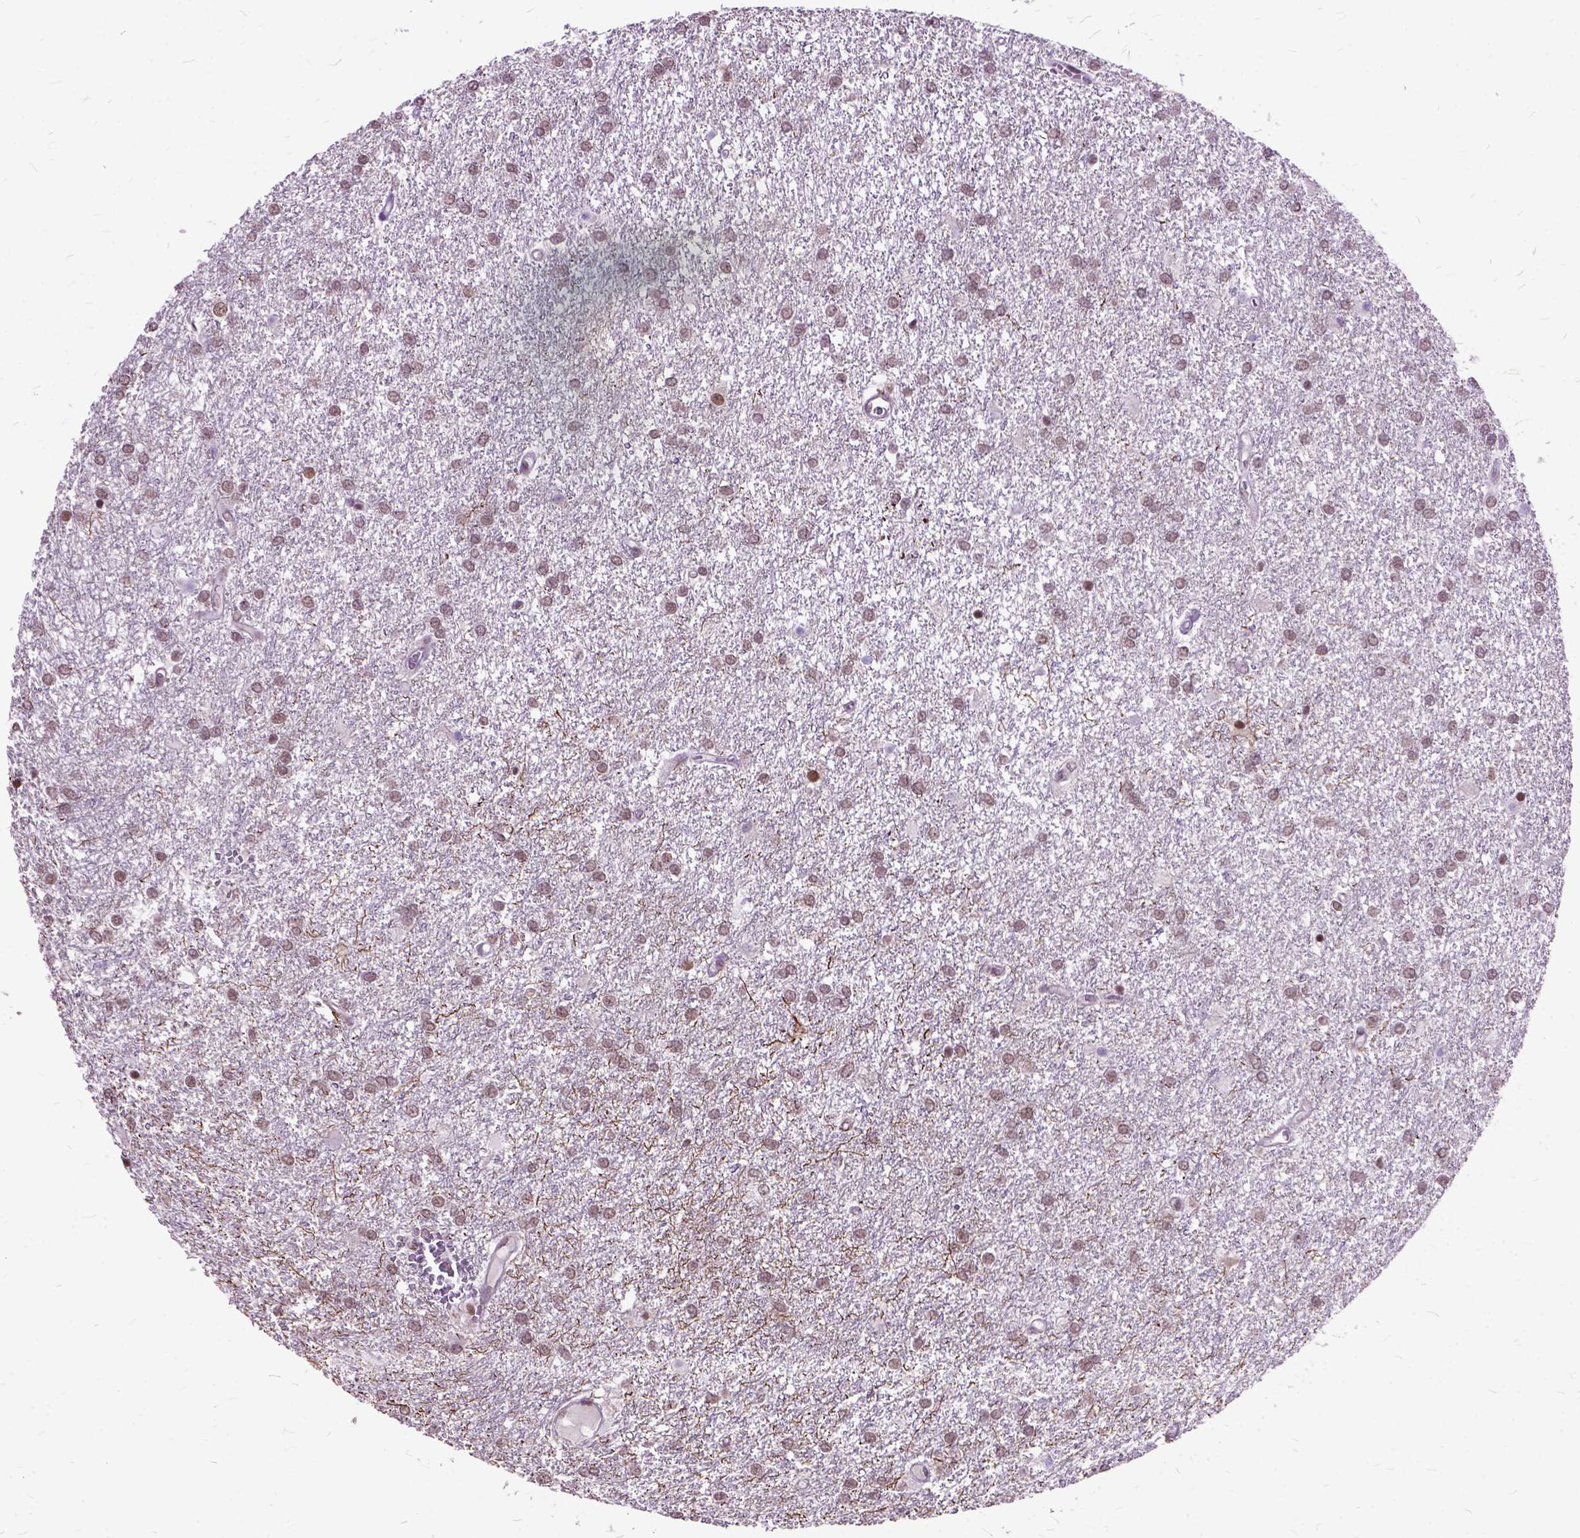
{"staining": {"intensity": "negative", "quantity": "none", "location": "none"}, "tissue": "glioma", "cell_type": "Tumor cells", "image_type": "cancer", "snomed": [{"axis": "morphology", "description": "Glioma, malignant, High grade"}, {"axis": "topography", "description": "Brain"}], "caption": "Glioma was stained to show a protein in brown. There is no significant staining in tumor cells.", "gene": "ORC5", "patient": {"sex": "female", "age": 61}}